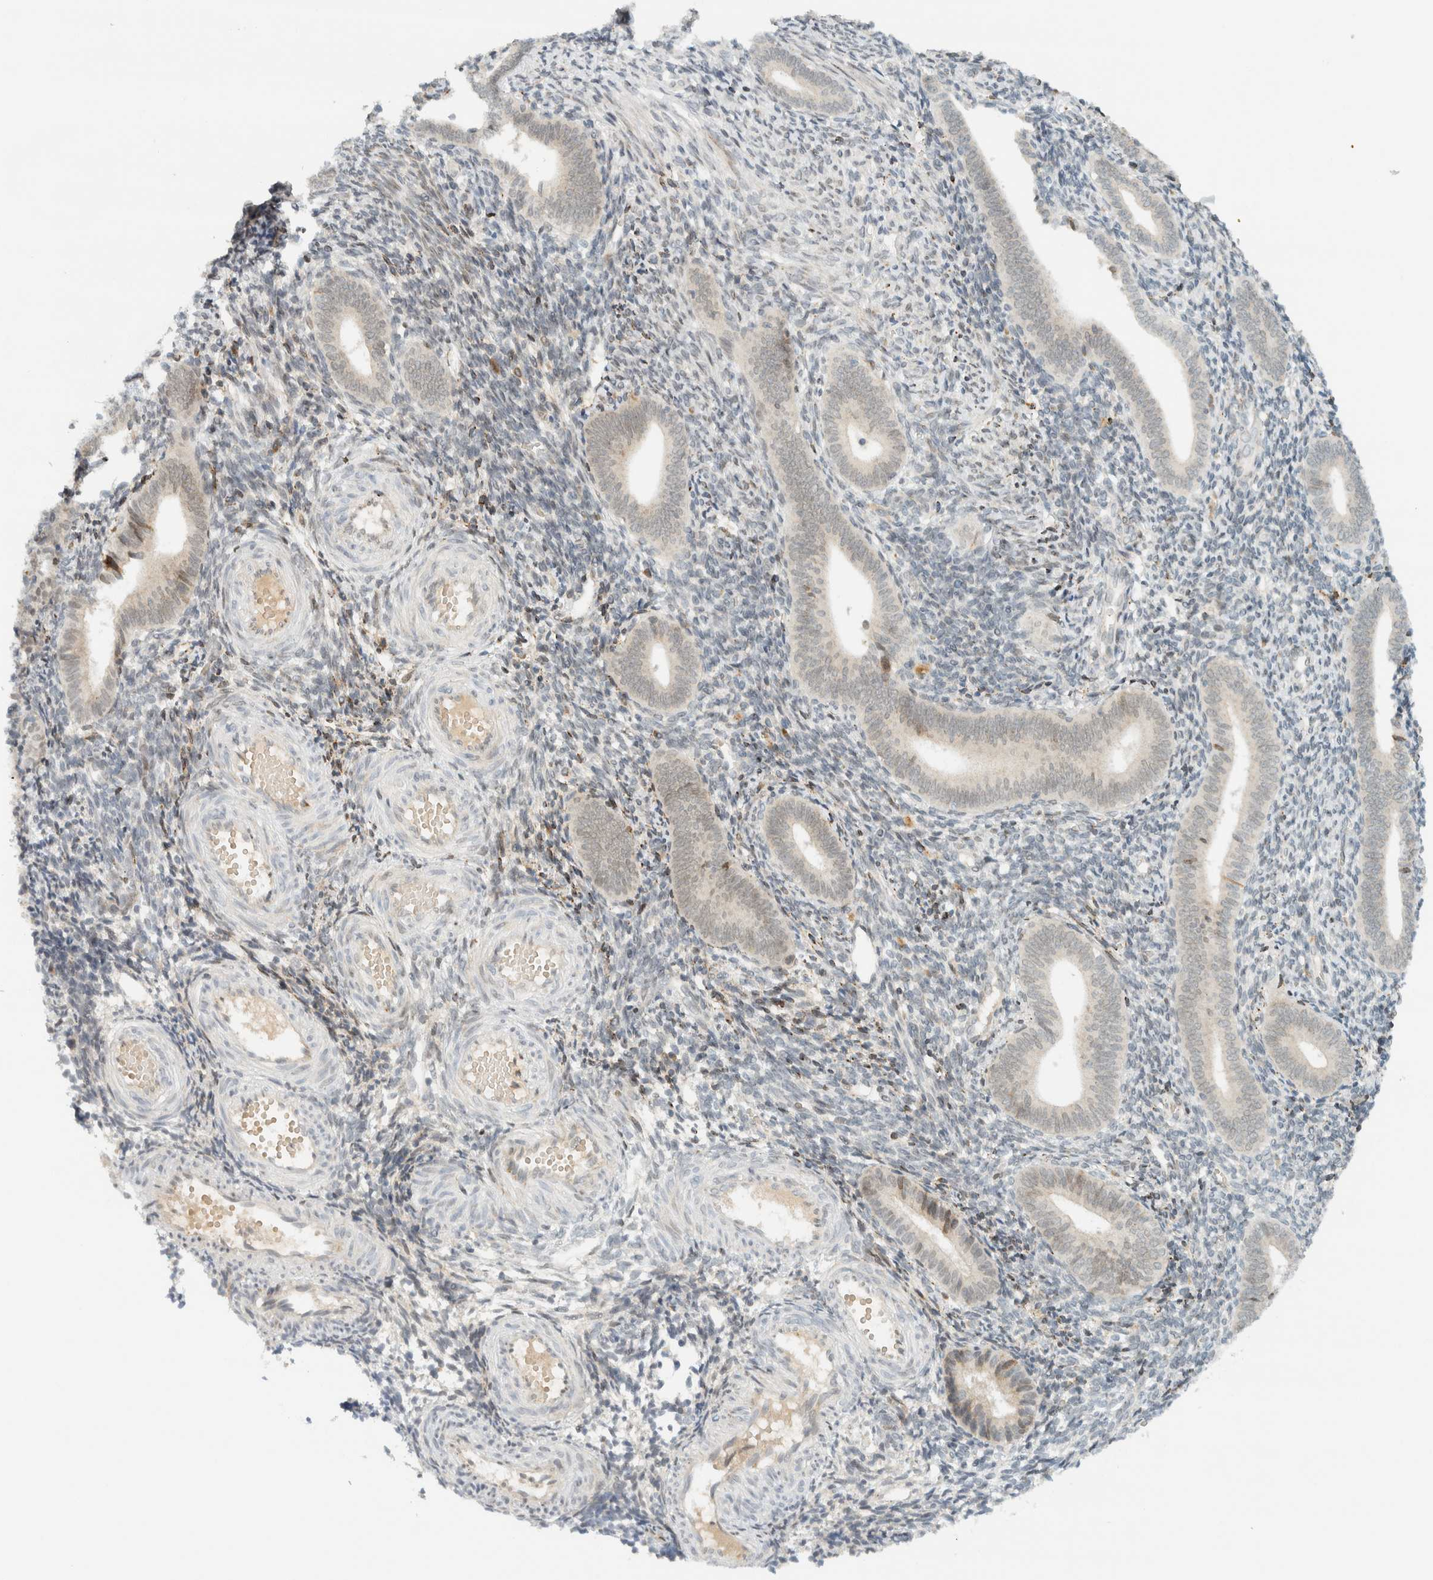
{"staining": {"intensity": "weak", "quantity": "<25%", "location": "nuclear"}, "tissue": "endometrium", "cell_type": "Cells in endometrial stroma", "image_type": "normal", "snomed": [{"axis": "morphology", "description": "Normal tissue, NOS"}, {"axis": "topography", "description": "Uterus"}, {"axis": "topography", "description": "Endometrium"}], "caption": "Immunohistochemistry (IHC) image of normal endometrium: human endometrium stained with DAB shows no significant protein expression in cells in endometrial stroma.", "gene": "ITPRID1", "patient": {"sex": "female", "age": 33}}